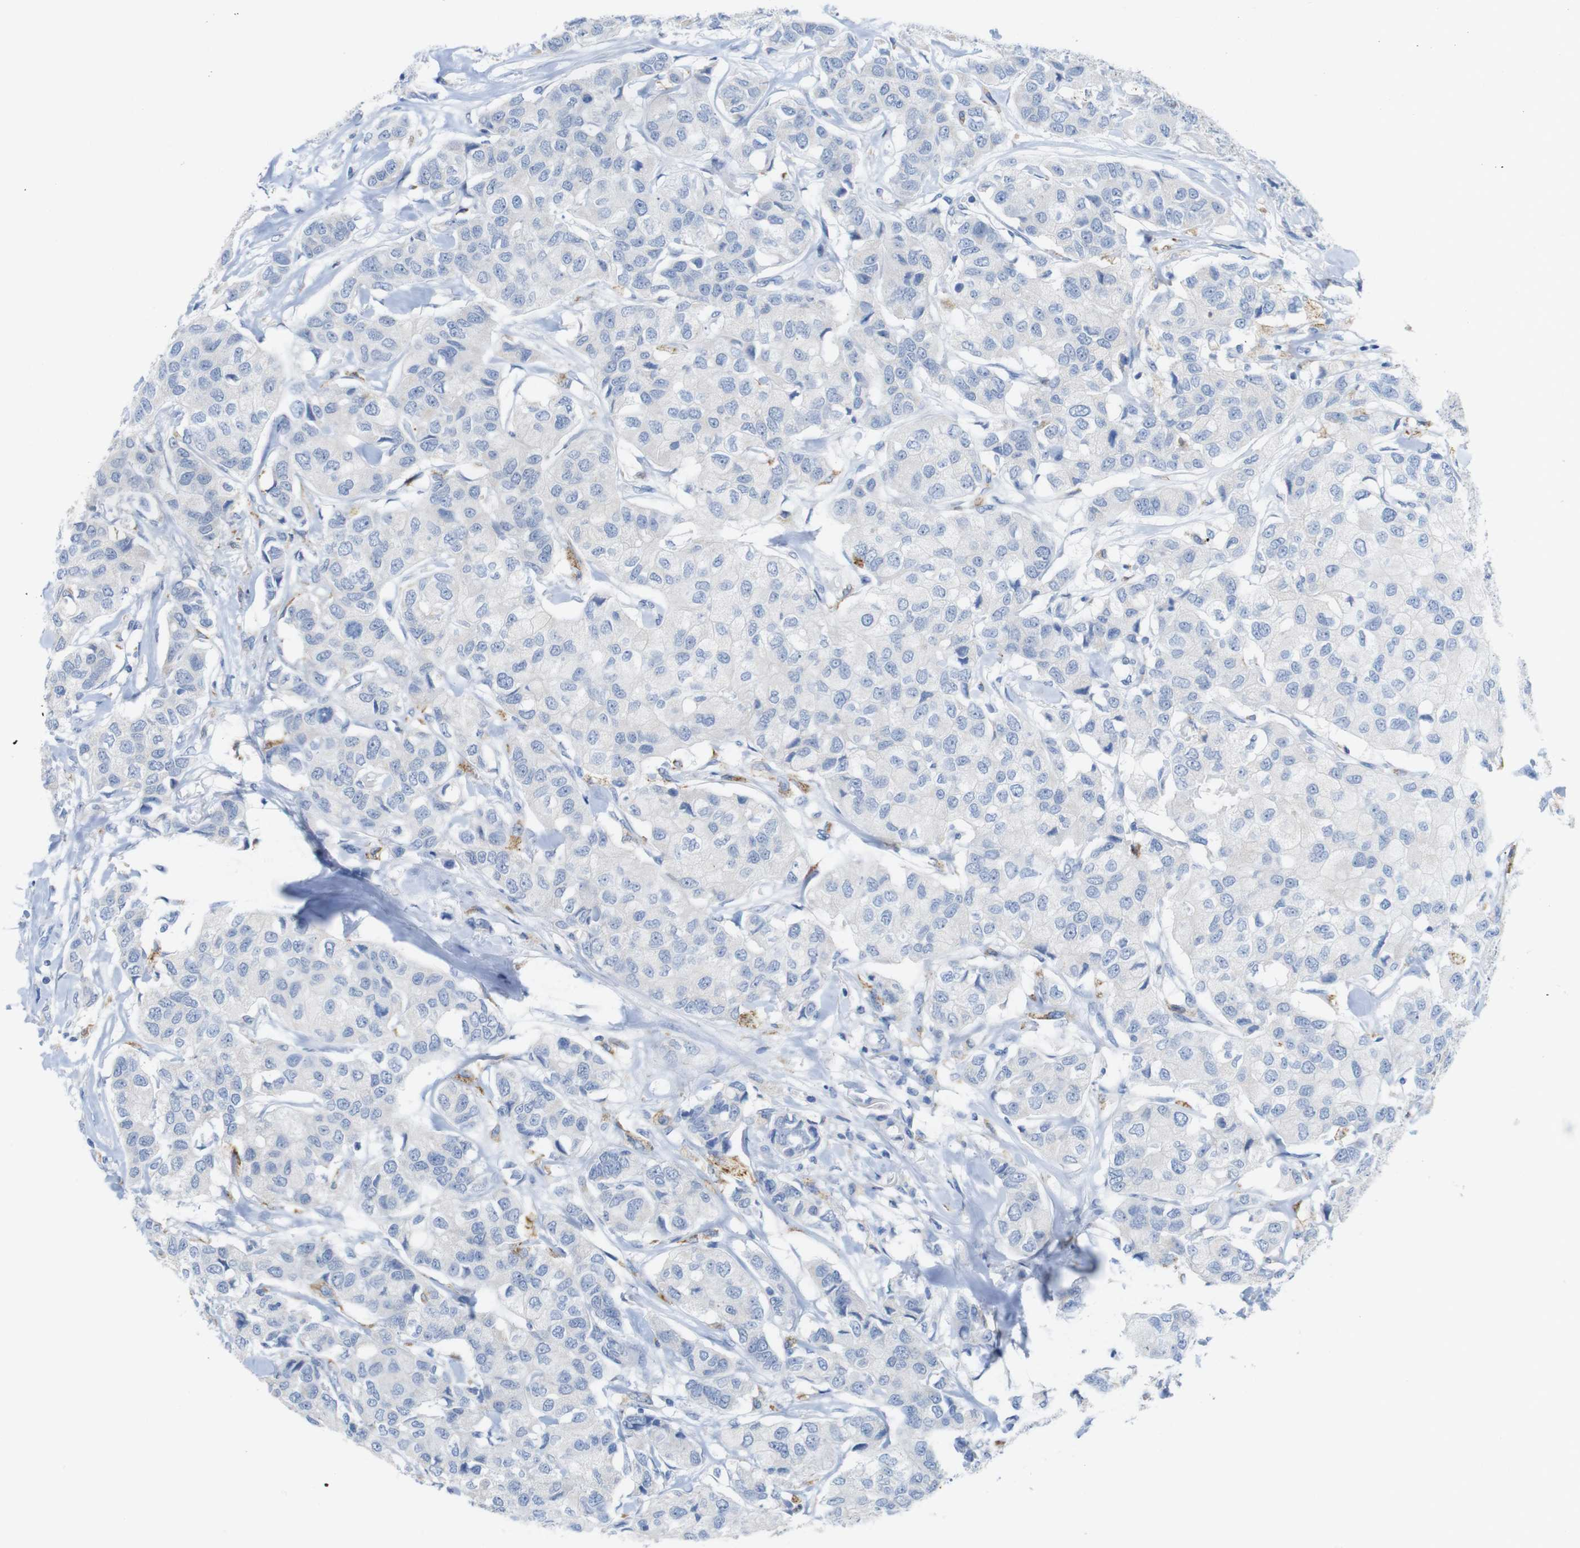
{"staining": {"intensity": "negative", "quantity": "none", "location": "none"}, "tissue": "breast cancer", "cell_type": "Tumor cells", "image_type": "cancer", "snomed": [{"axis": "morphology", "description": "Duct carcinoma"}, {"axis": "topography", "description": "Breast"}], "caption": "Immunohistochemistry (IHC) micrograph of infiltrating ductal carcinoma (breast) stained for a protein (brown), which shows no staining in tumor cells. (IHC, brightfield microscopy, high magnification).", "gene": "LAG3", "patient": {"sex": "female", "age": 80}}